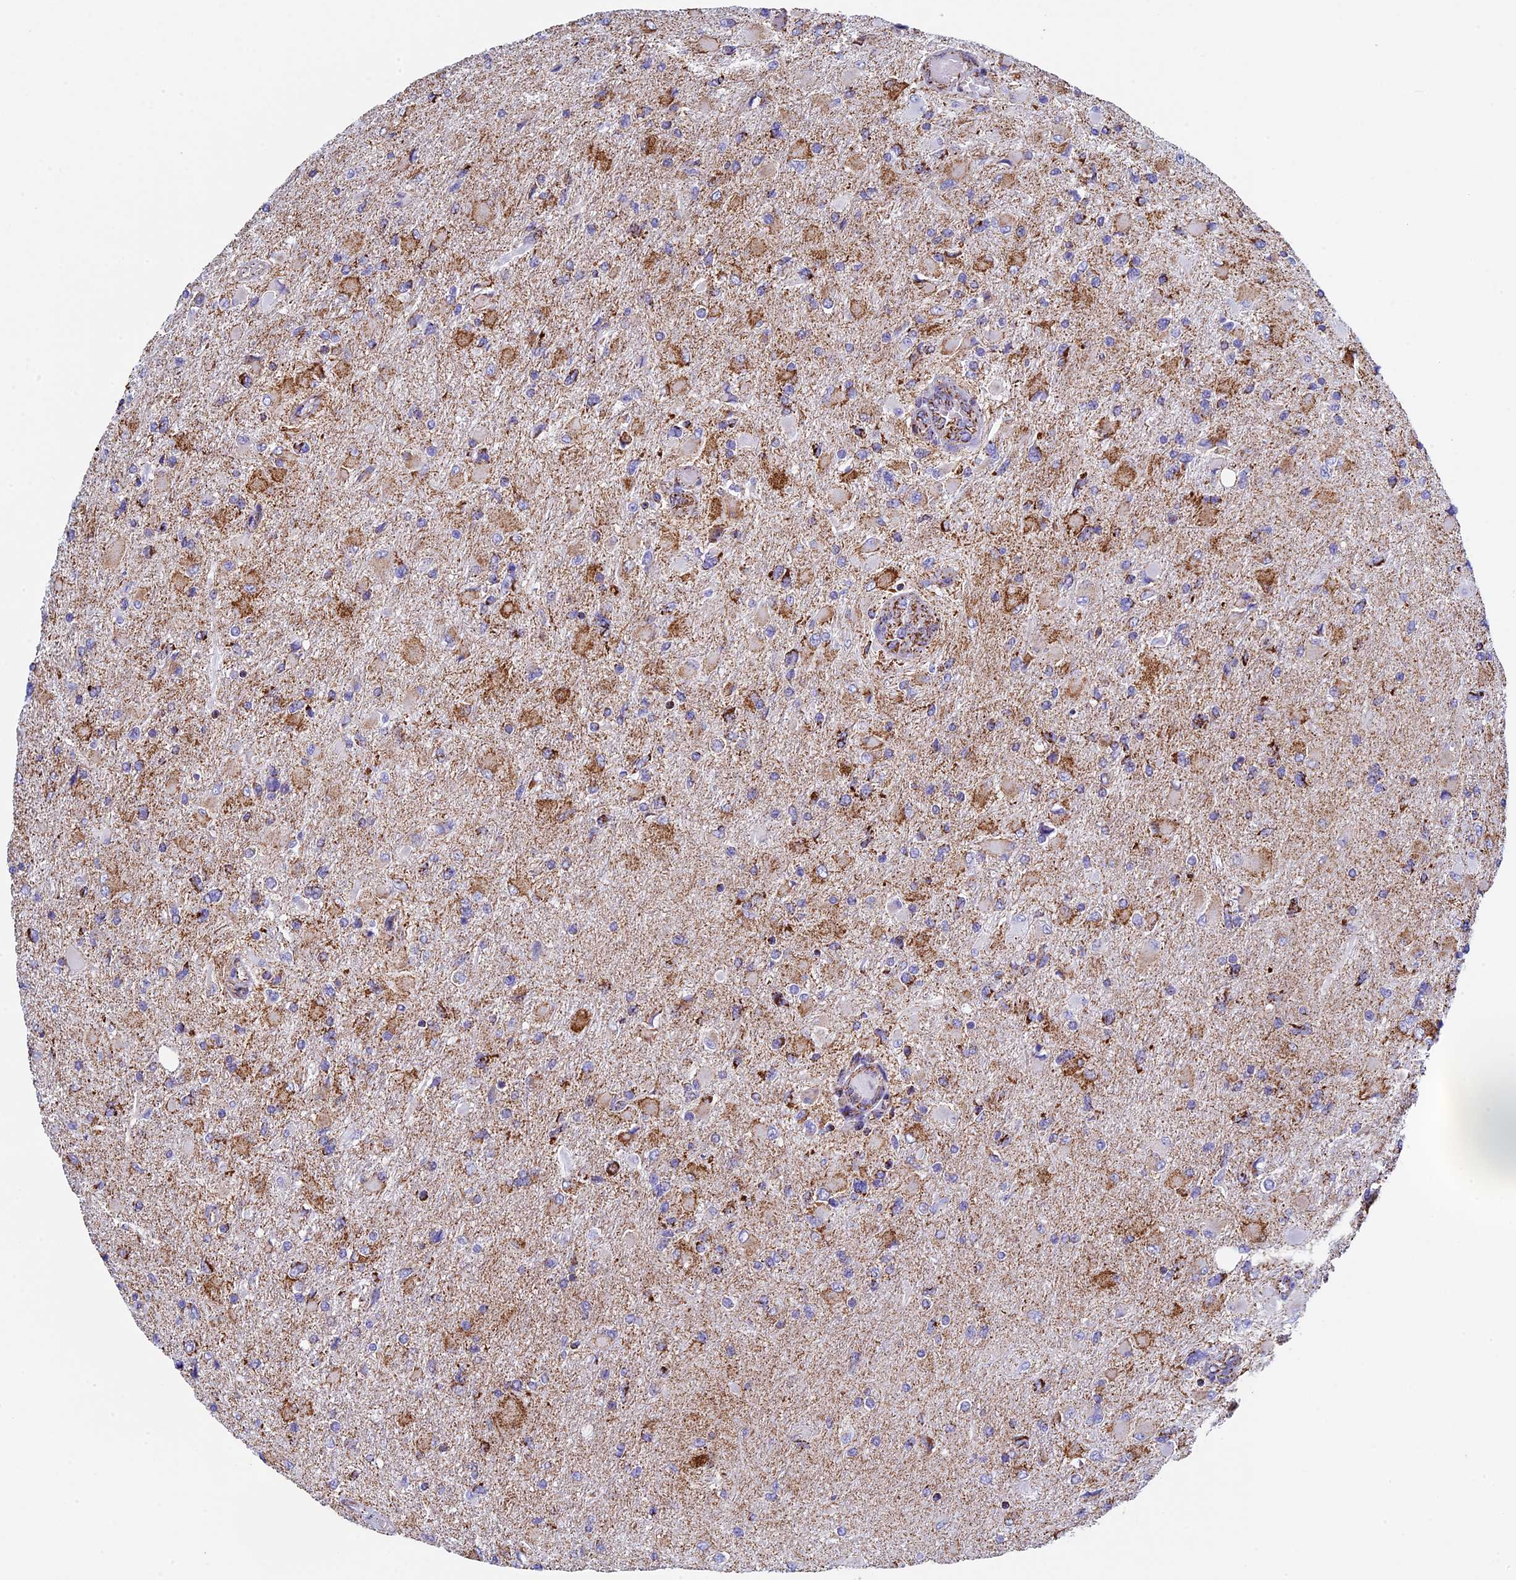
{"staining": {"intensity": "moderate", "quantity": "25%-75%", "location": "cytoplasmic/membranous"}, "tissue": "glioma", "cell_type": "Tumor cells", "image_type": "cancer", "snomed": [{"axis": "morphology", "description": "Glioma, malignant, High grade"}, {"axis": "topography", "description": "Cerebral cortex"}], "caption": "A photomicrograph of human high-grade glioma (malignant) stained for a protein exhibits moderate cytoplasmic/membranous brown staining in tumor cells.", "gene": "UQCRFS1", "patient": {"sex": "female", "age": 36}}